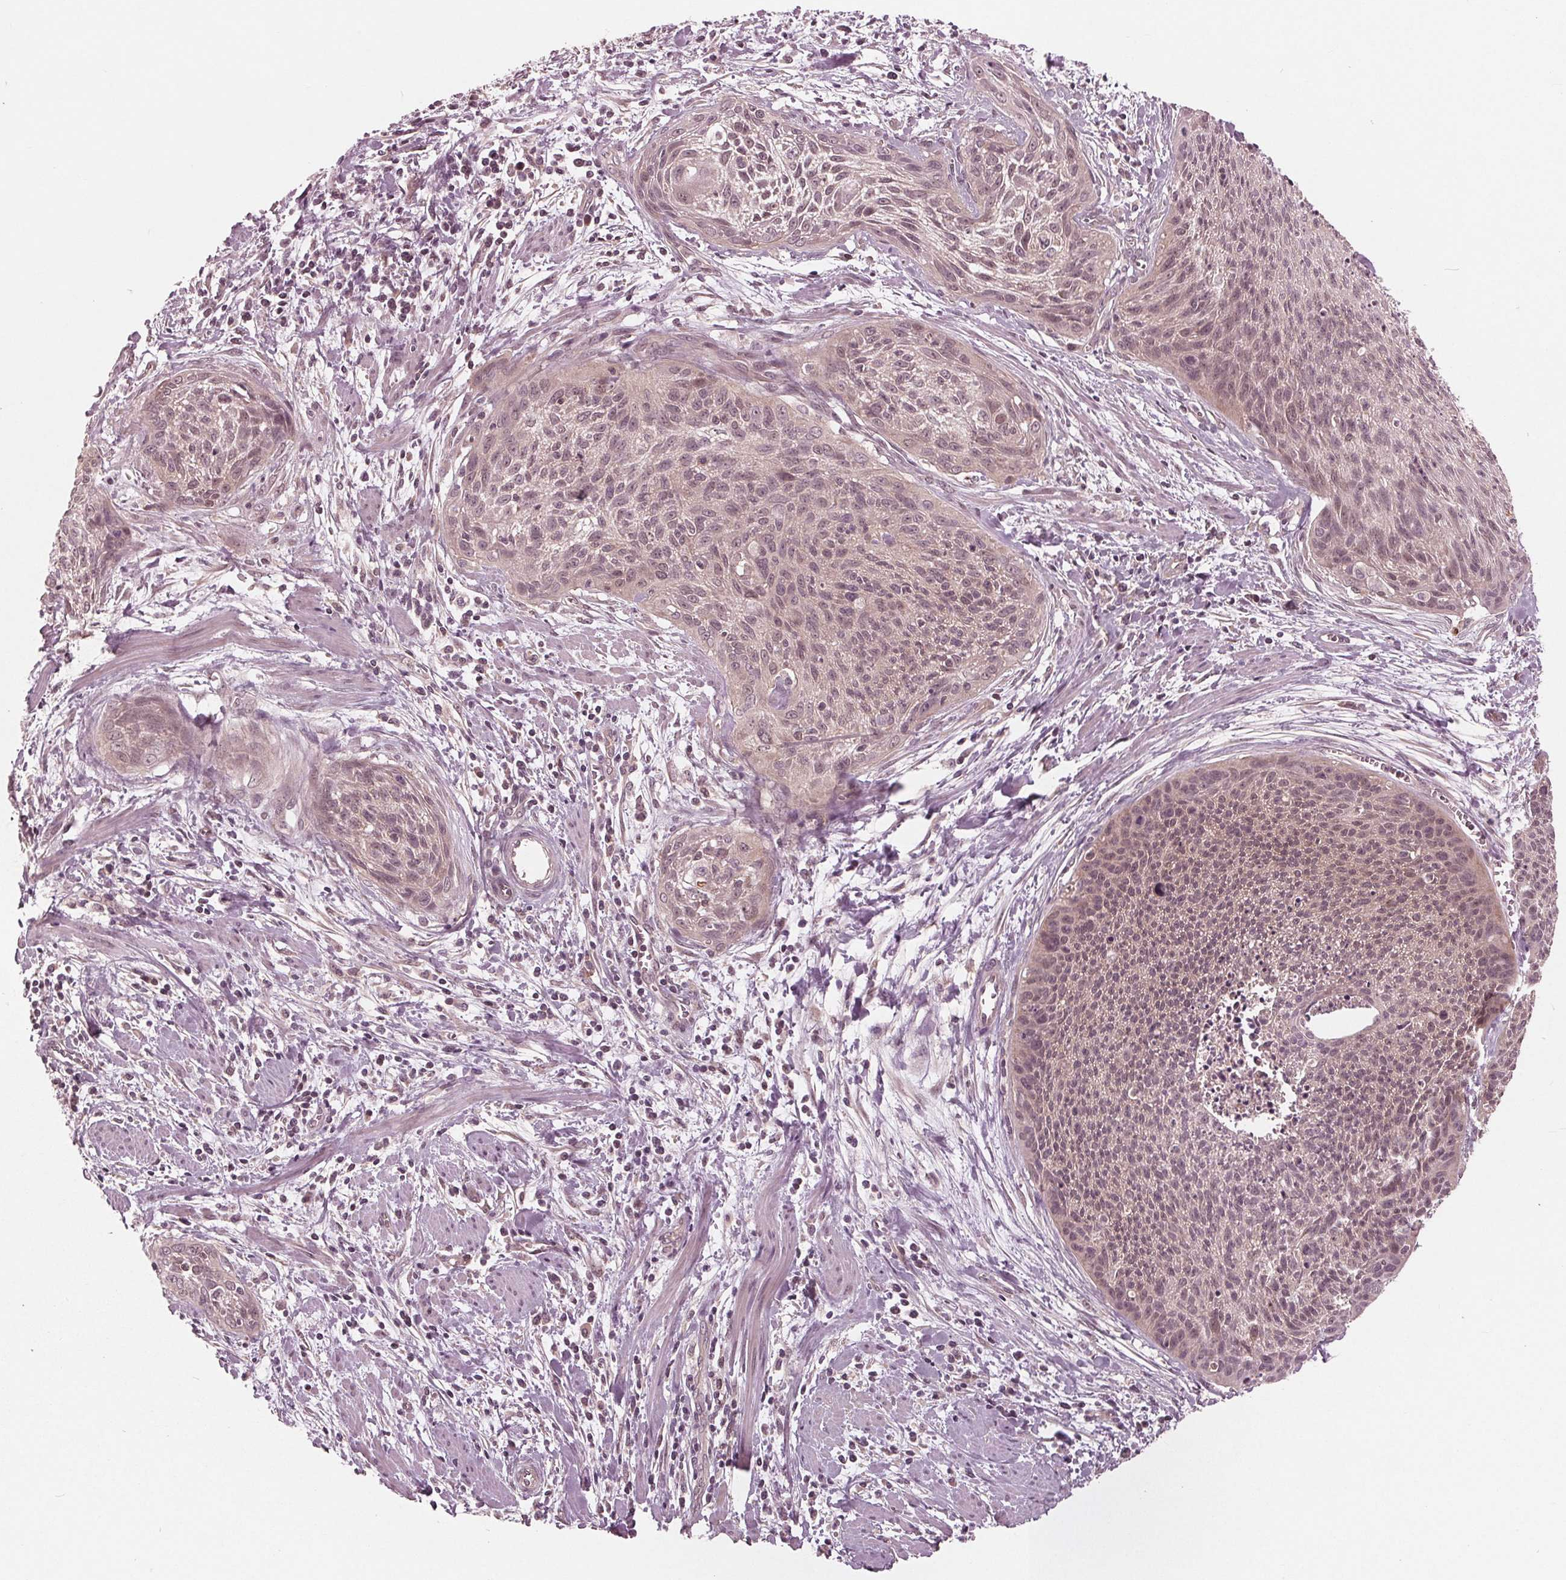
{"staining": {"intensity": "weak", "quantity": ">75%", "location": "cytoplasmic/membranous"}, "tissue": "cervical cancer", "cell_type": "Tumor cells", "image_type": "cancer", "snomed": [{"axis": "morphology", "description": "Squamous cell carcinoma, NOS"}, {"axis": "topography", "description": "Cervix"}], "caption": "Cervical cancer (squamous cell carcinoma) tissue exhibits weak cytoplasmic/membranous positivity in about >75% of tumor cells", "gene": "UBALD1", "patient": {"sex": "female", "age": 55}}